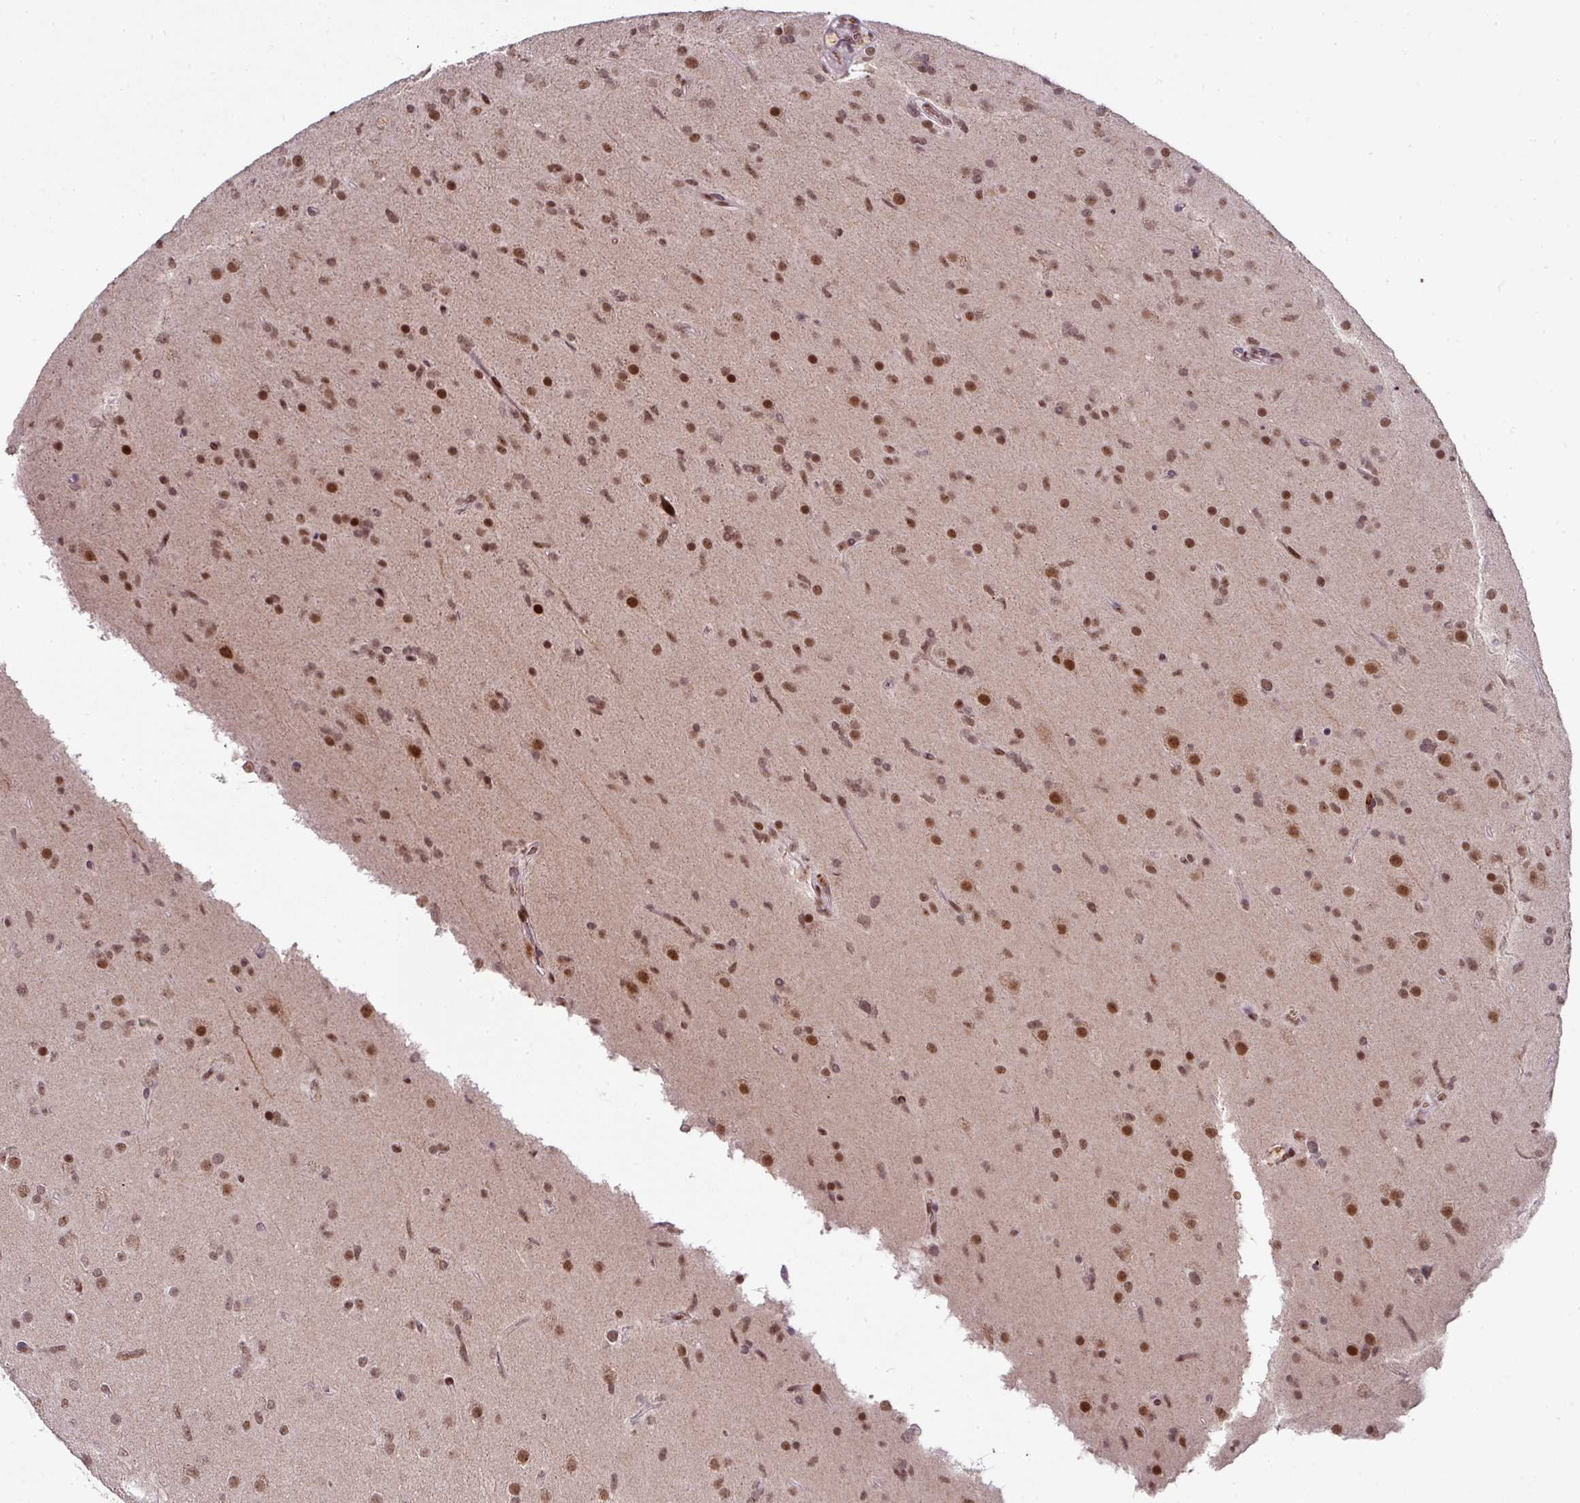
{"staining": {"intensity": "moderate", "quantity": ">75%", "location": "nuclear"}, "tissue": "glioma", "cell_type": "Tumor cells", "image_type": "cancer", "snomed": [{"axis": "morphology", "description": "Glioma, malignant, Low grade"}, {"axis": "topography", "description": "Brain"}], "caption": "Immunohistochemical staining of human low-grade glioma (malignant) demonstrates medium levels of moderate nuclear protein staining in approximately >75% of tumor cells.", "gene": "NEIL1", "patient": {"sex": "male", "age": 65}}